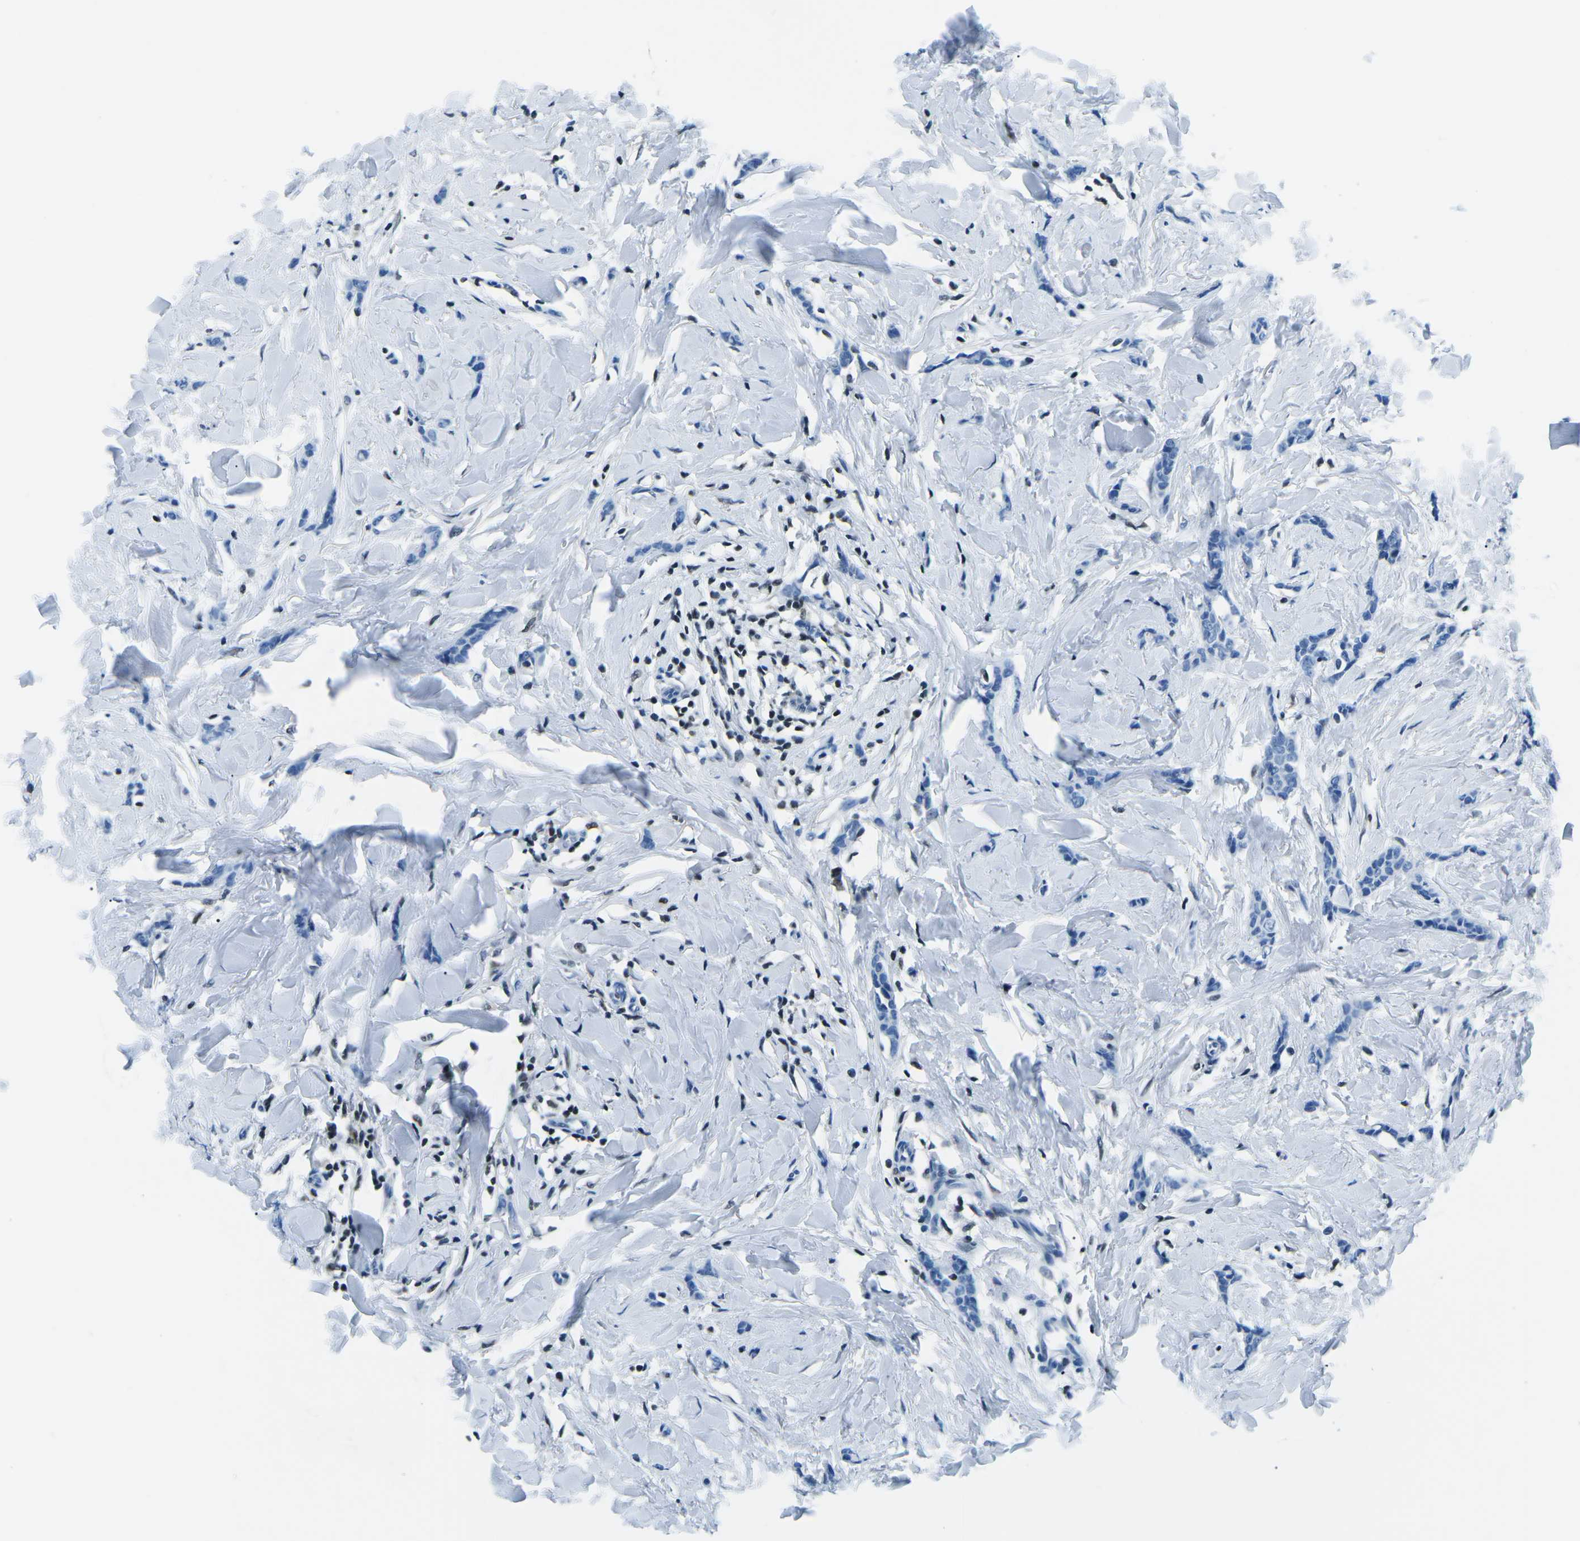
{"staining": {"intensity": "negative", "quantity": "none", "location": "none"}, "tissue": "breast cancer", "cell_type": "Tumor cells", "image_type": "cancer", "snomed": [{"axis": "morphology", "description": "Lobular carcinoma"}, {"axis": "topography", "description": "Skin"}, {"axis": "topography", "description": "Breast"}], "caption": "High magnification brightfield microscopy of breast cancer (lobular carcinoma) stained with DAB (brown) and counterstained with hematoxylin (blue): tumor cells show no significant positivity.", "gene": "CELF2", "patient": {"sex": "female", "age": 46}}